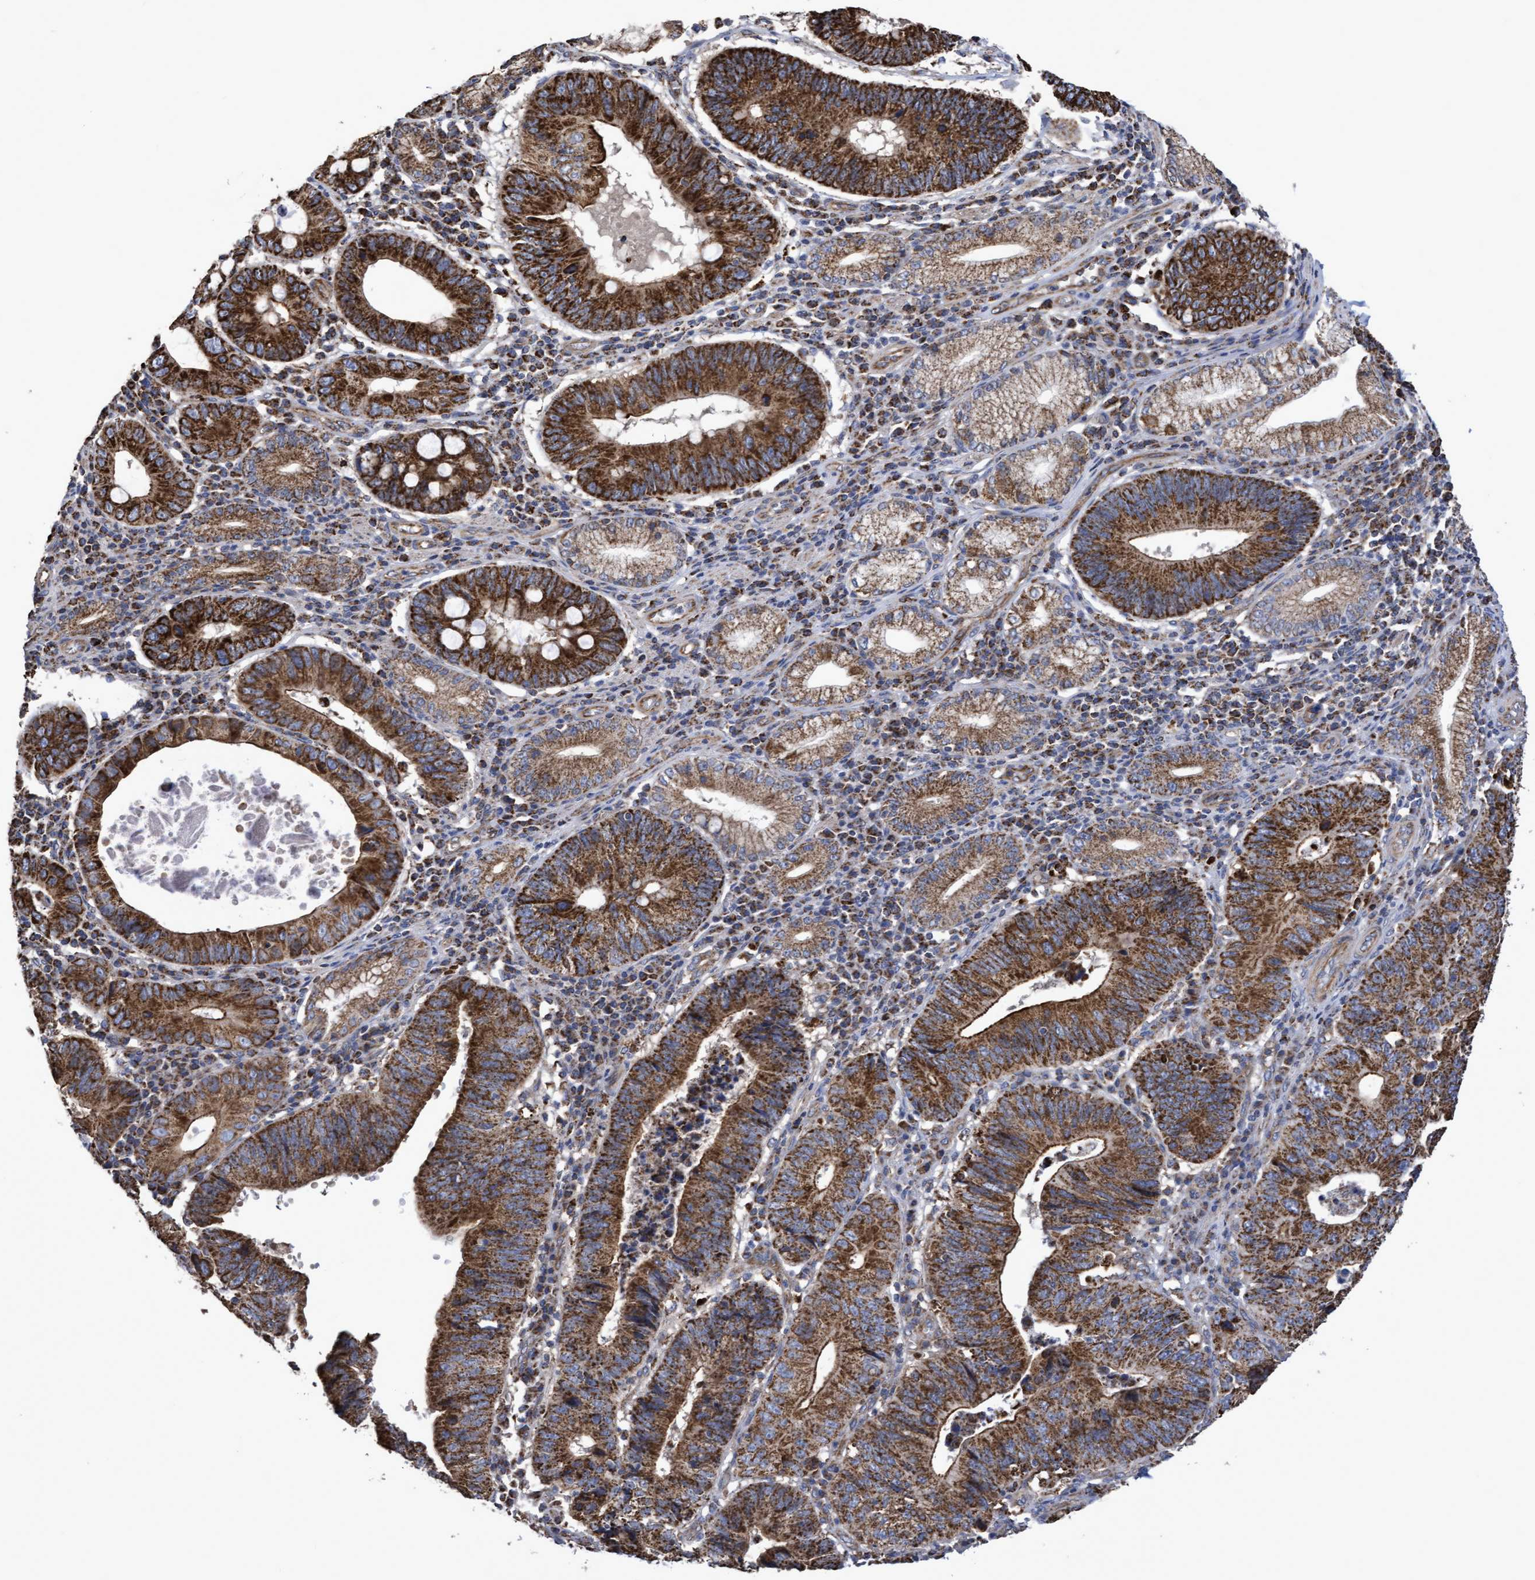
{"staining": {"intensity": "strong", "quantity": ">75%", "location": "cytoplasmic/membranous"}, "tissue": "stomach cancer", "cell_type": "Tumor cells", "image_type": "cancer", "snomed": [{"axis": "morphology", "description": "Adenocarcinoma, NOS"}, {"axis": "topography", "description": "Stomach"}], "caption": "Immunohistochemistry (IHC) of human stomach cancer displays high levels of strong cytoplasmic/membranous expression in about >75% of tumor cells. (brown staining indicates protein expression, while blue staining denotes nuclei).", "gene": "COBL", "patient": {"sex": "male", "age": 59}}